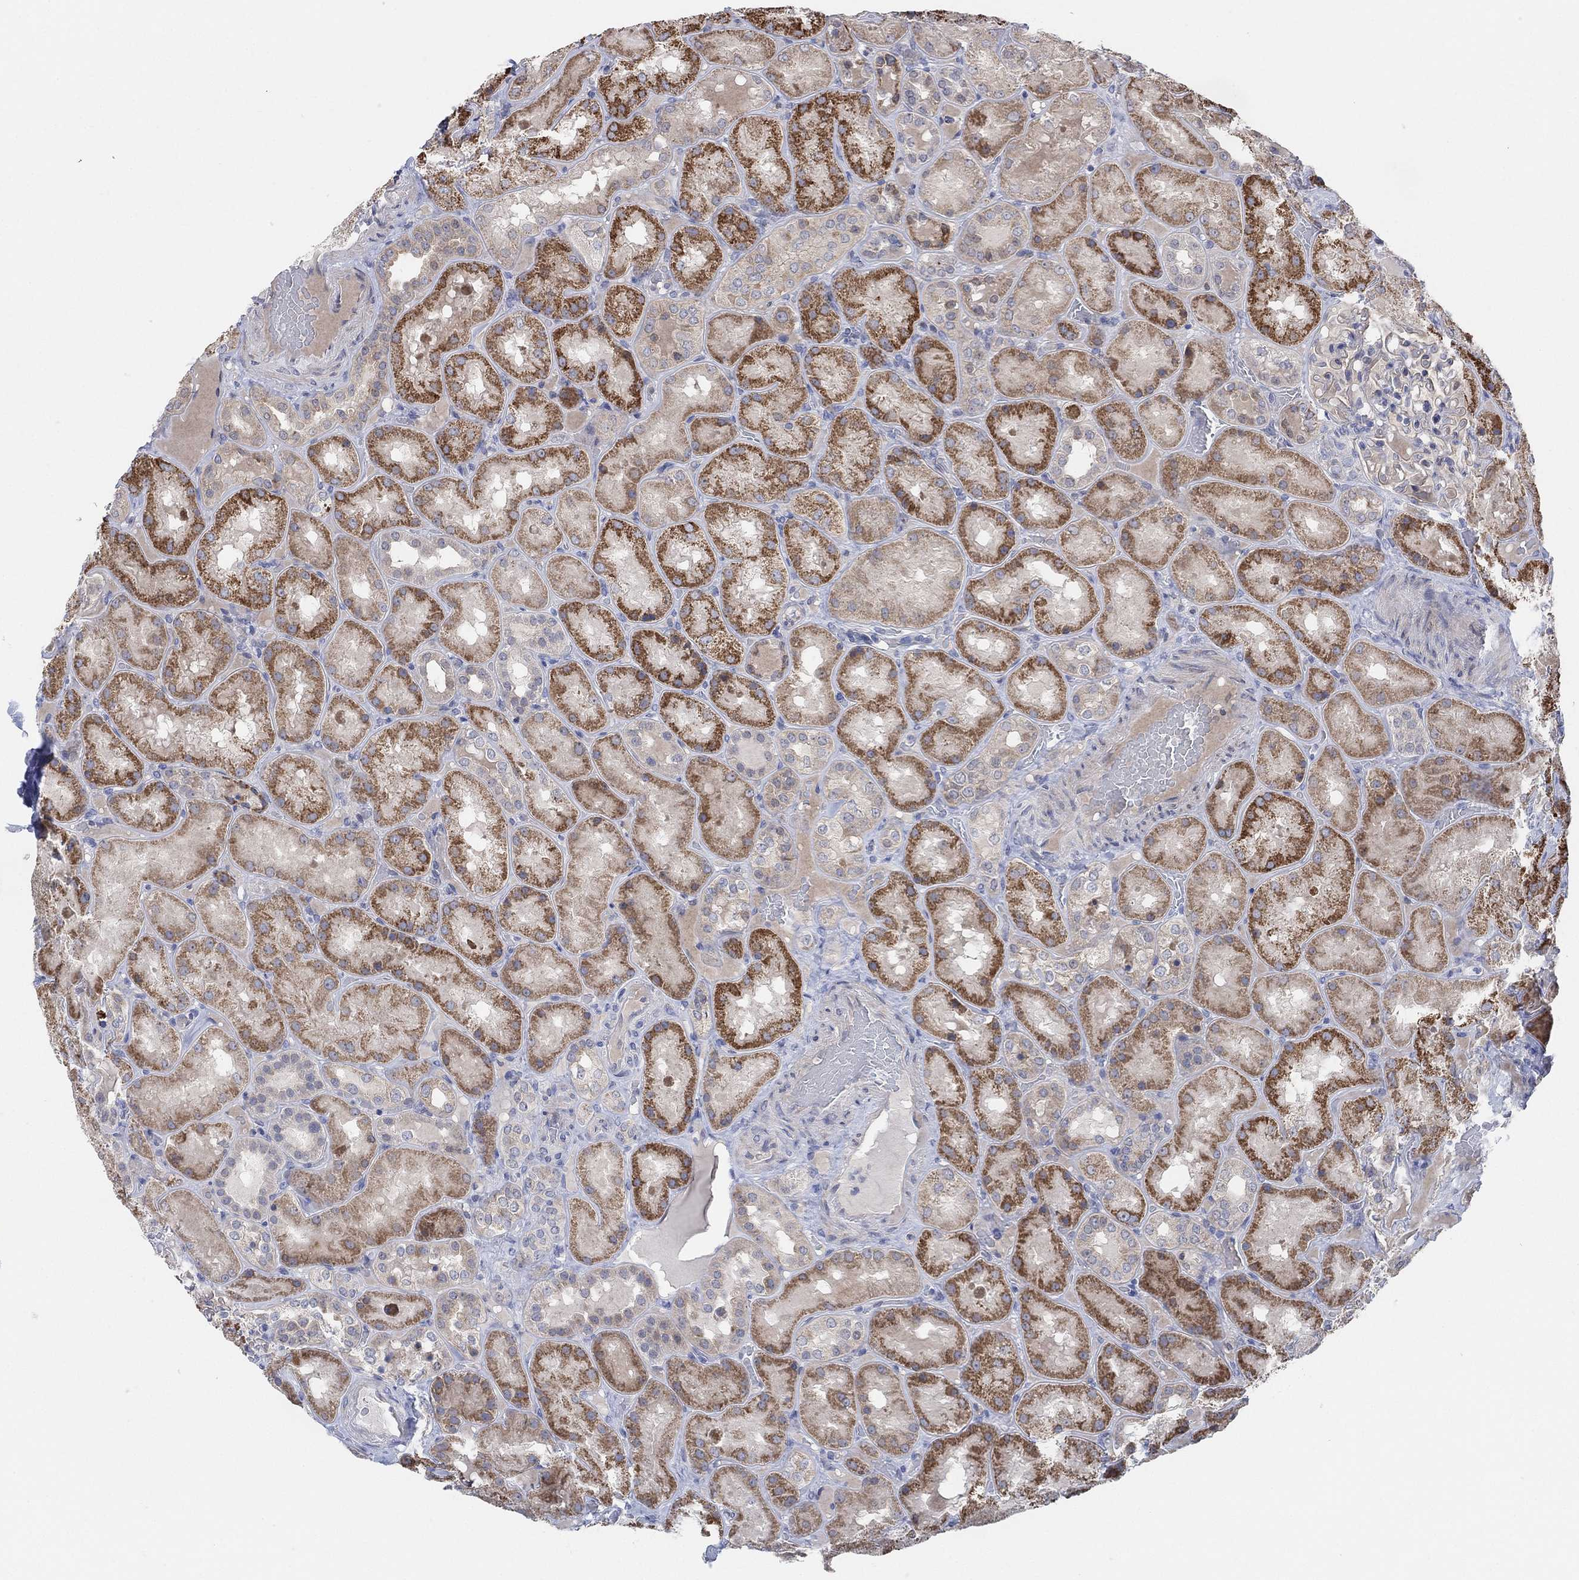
{"staining": {"intensity": "negative", "quantity": "none", "location": "none"}, "tissue": "kidney", "cell_type": "Cells in glomeruli", "image_type": "normal", "snomed": [{"axis": "morphology", "description": "Normal tissue, NOS"}, {"axis": "topography", "description": "Kidney"}], "caption": "Immunohistochemistry (IHC) micrograph of benign kidney stained for a protein (brown), which displays no positivity in cells in glomeruli. (IHC, brightfield microscopy, high magnification).", "gene": "CNTF", "patient": {"sex": "male", "age": 73}}